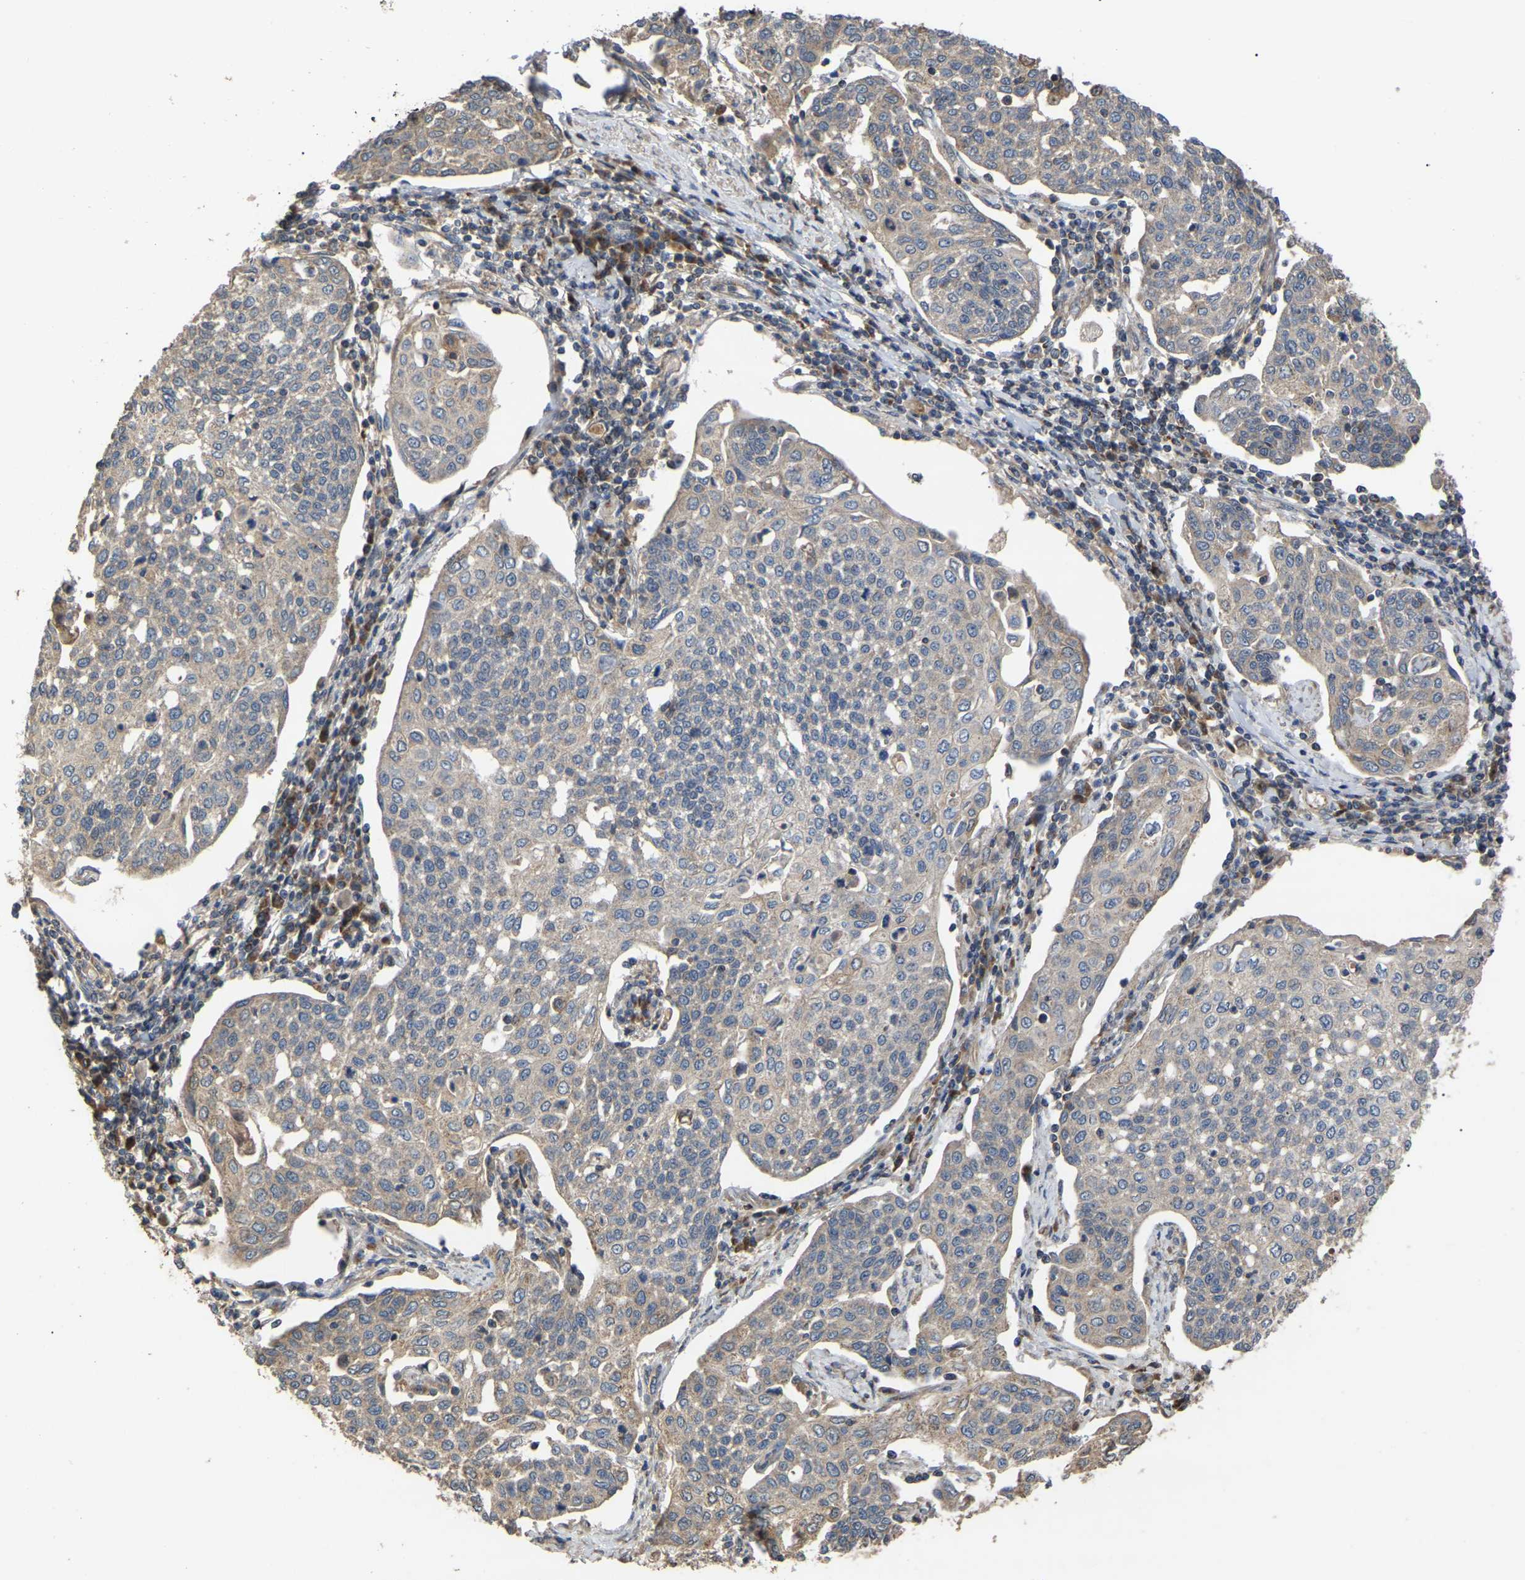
{"staining": {"intensity": "weak", "quantity": "25%-75%", "location": "cytoplasmic/membranous"}, "tissue": "cervical cancer", "cell_type": "Tumor cells", "image_type": "cancer", "snomed": [{"axis": "morphology", "description": "Squamous cell carcinoma, NOS"}, {"axis": "topography", "description": "Cervix"}], "caption": "Brown immunohistochemical staining in squamous cell carcinoma (cervical) shows weak cytoplasmic/membranous expression in approximately 25%-75% of tumor cells. (DAB (3,3'-diaminobenzidine) = brown stain, brightfield microscopy at high magnification).", "gene": "GCC1", "patient": {"sex": "female", "age": 34}}